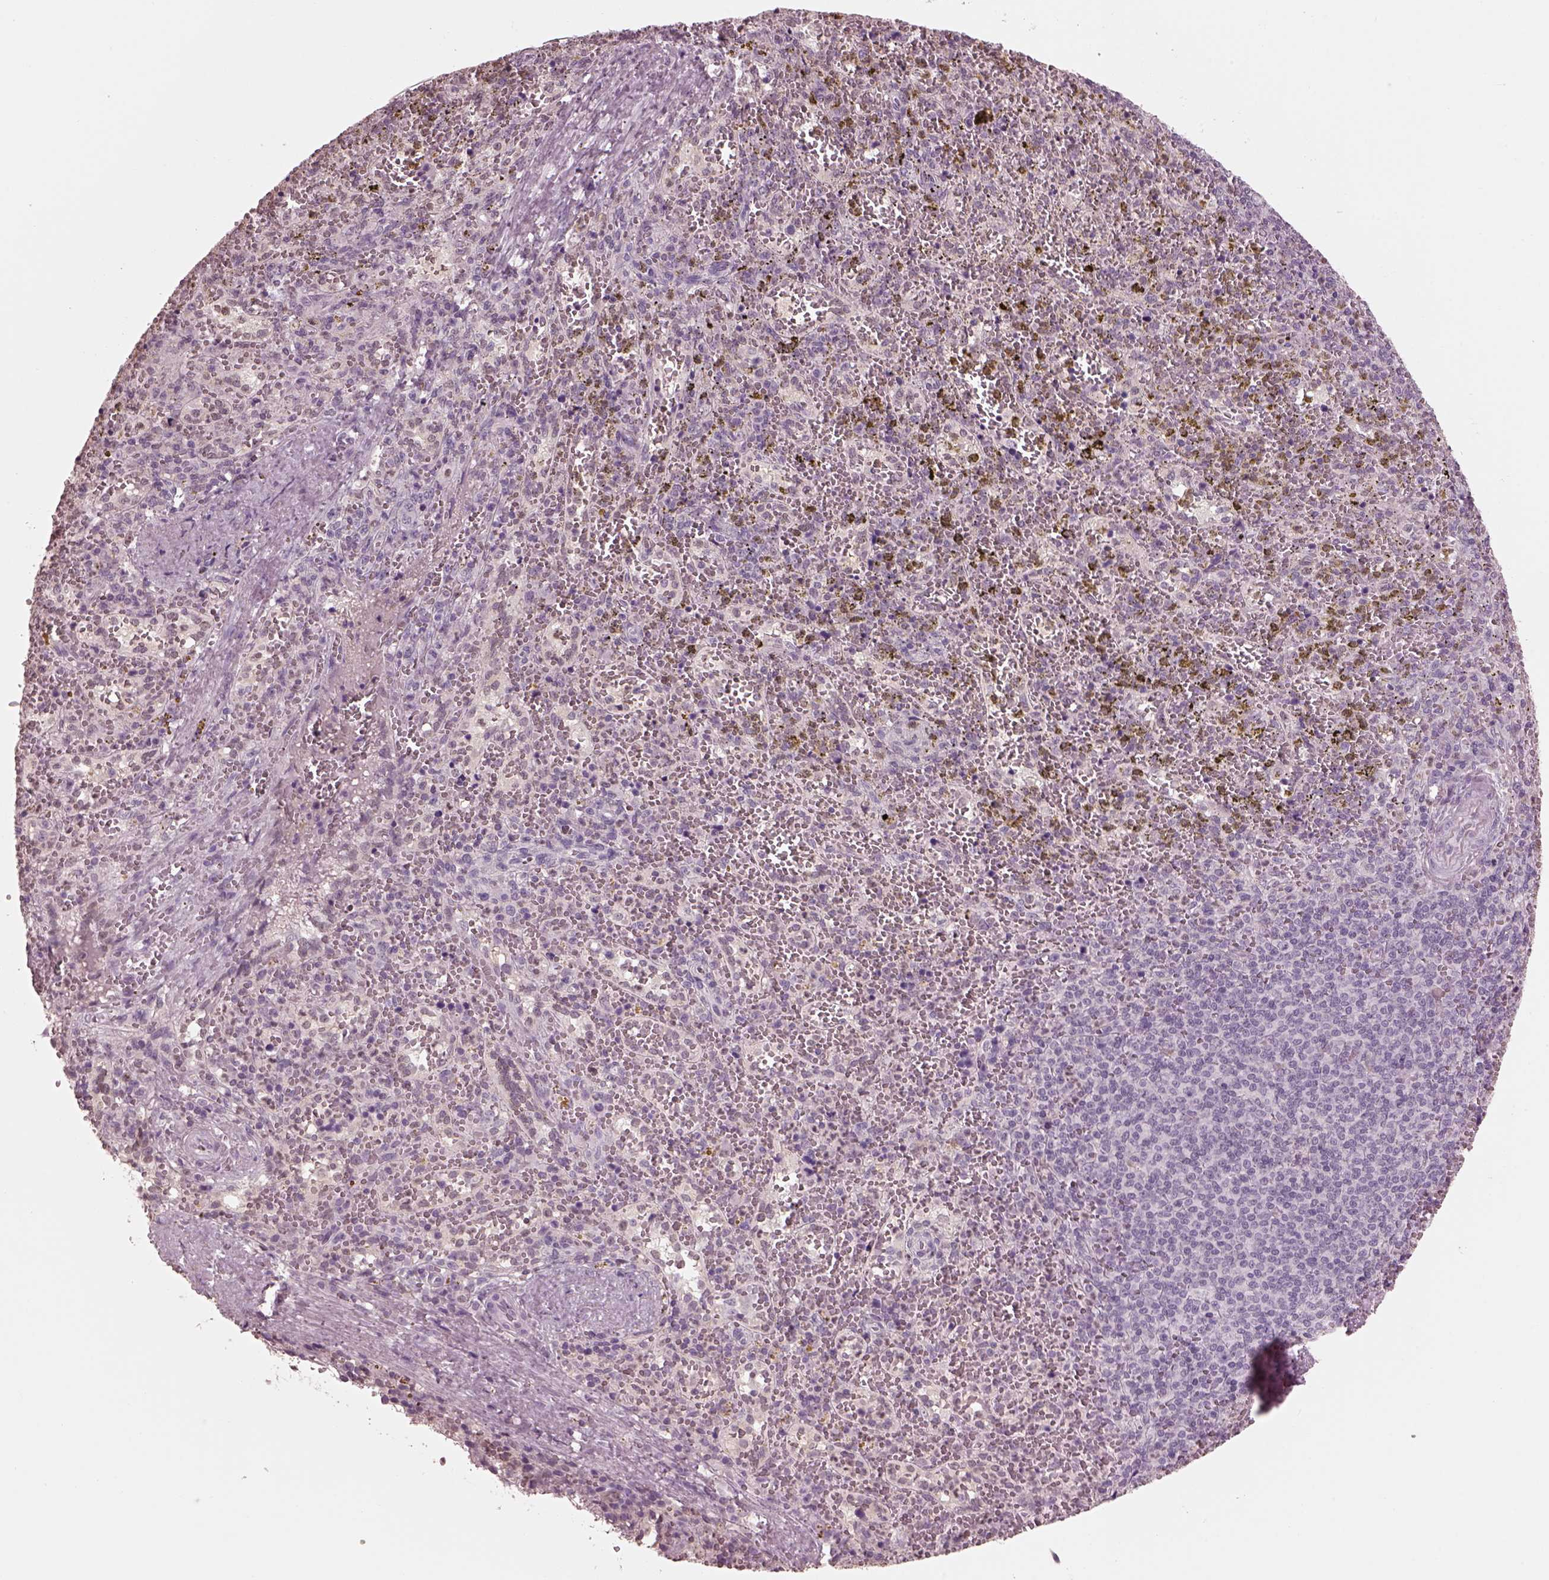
{"staining": {"intensity": "negative", "quantity": "none", "location": "none"}, "tissue": "spleen", "cell_type": "Cells in red pulp", "image_type": "normal", "snomed": [{"axis": "morphology", "description": "Normal tissue, NOS"}, {"axis": "topography", "description": "Spleen"}], "caption": "A high-resolution photomicrograph shows immunohistochemistry staining of benign spleen, which shows no significant staining in cells in red pulp.", "gene": "TSKS", "patient": {"sex": "female", "age": 50}}